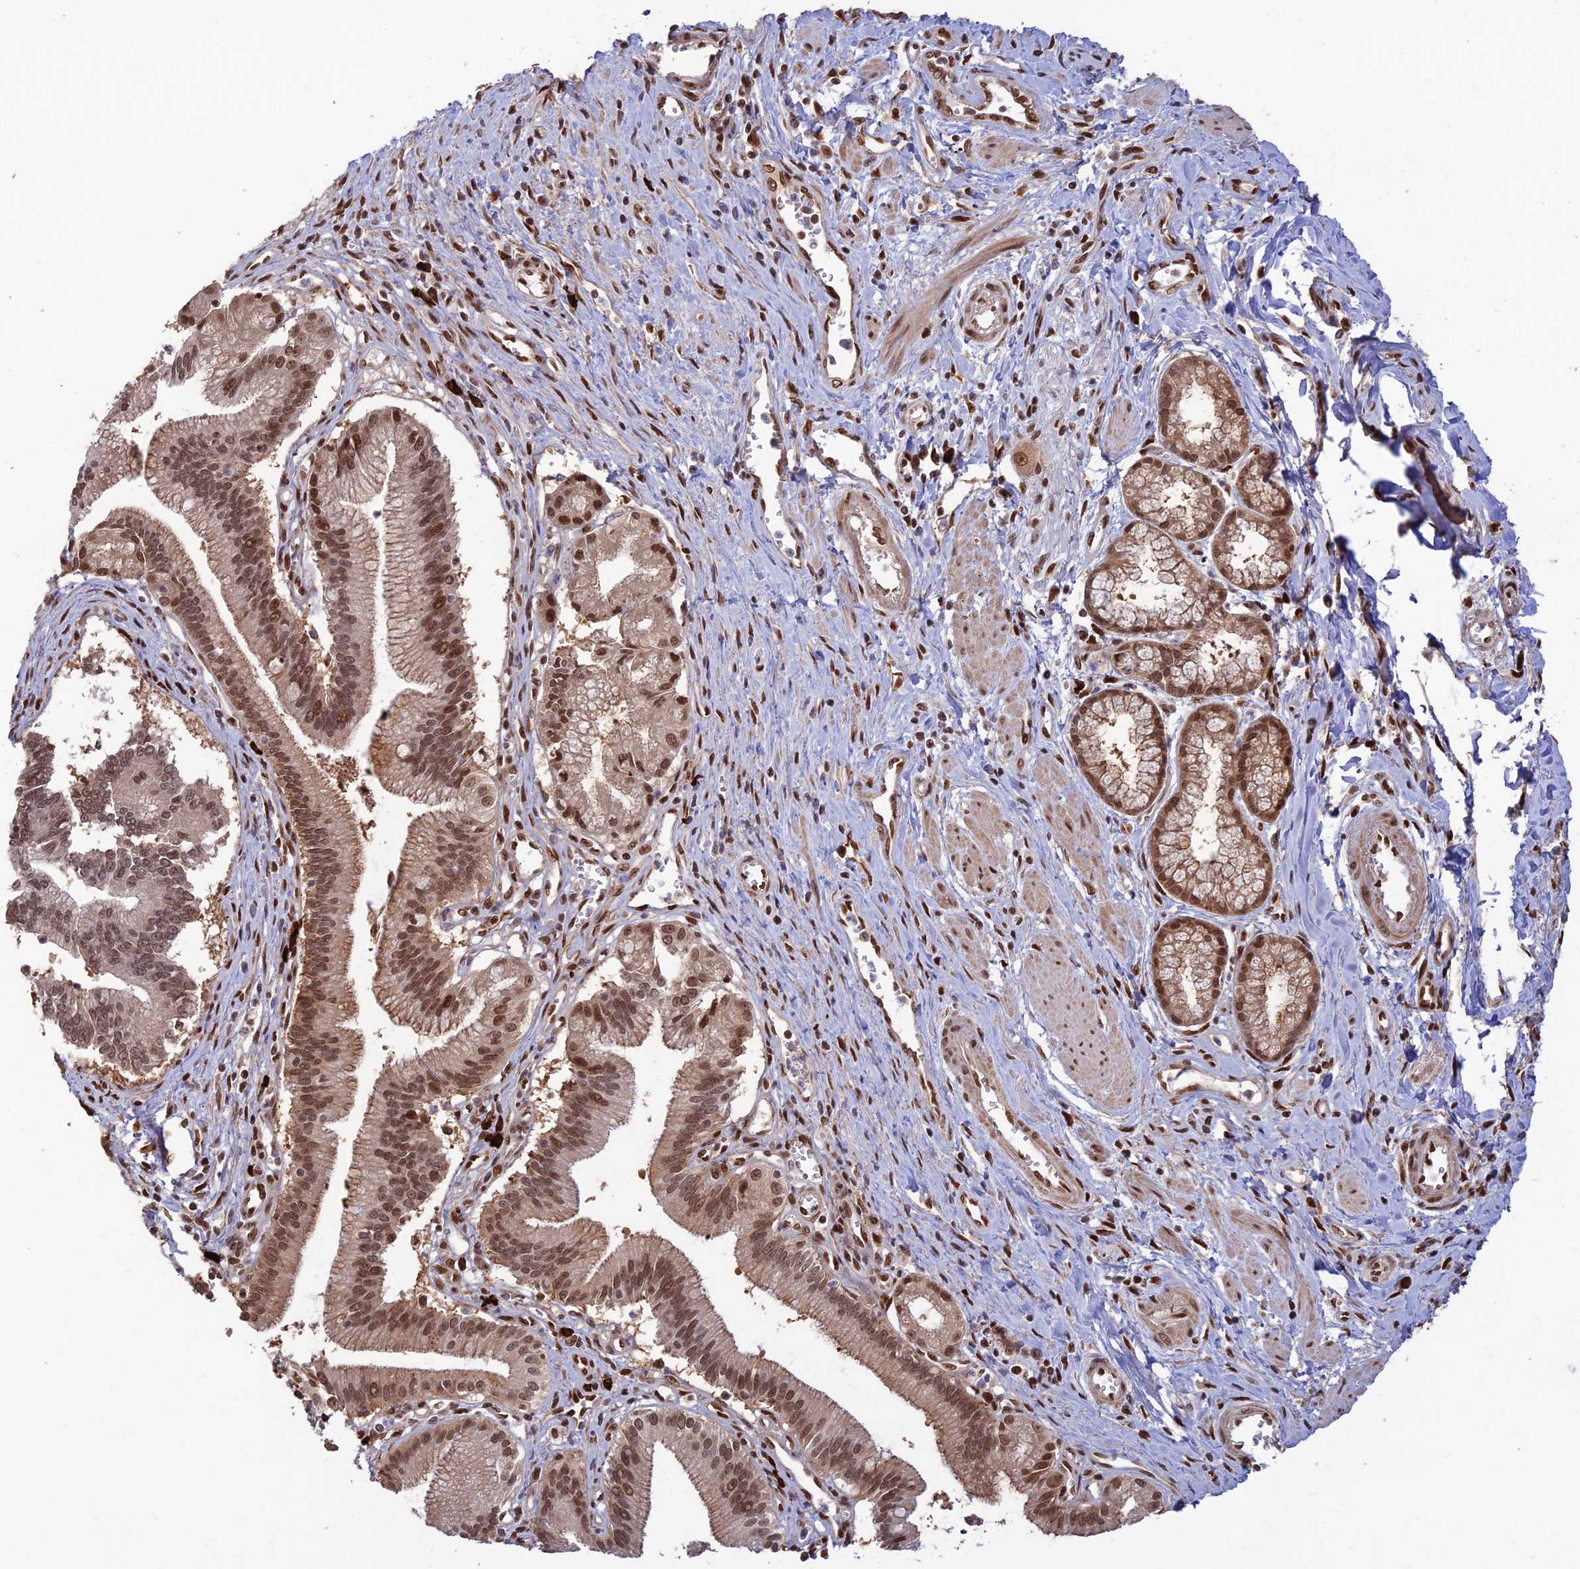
{"staining": {"intensity": "moderate", "quantity": ">75%", "location": "nuclear"}, "tissue": "pancreatic cancer", "cell_type": "Tumor cells", "image_type": "cancer", "snomed": [{"axis": "morphology", "description": "Adenocarcinoma, NOS"}, {"axis": "topography", "description": "Pancreas"}], "caption": "Pancreatic adenocarcinoma stained with a brown dye demonstrates moderate nuclear positive expression in about >75% of tumor cells.", "gene": "ZNF565", "patient": {"sex": "male", "age": 78}}